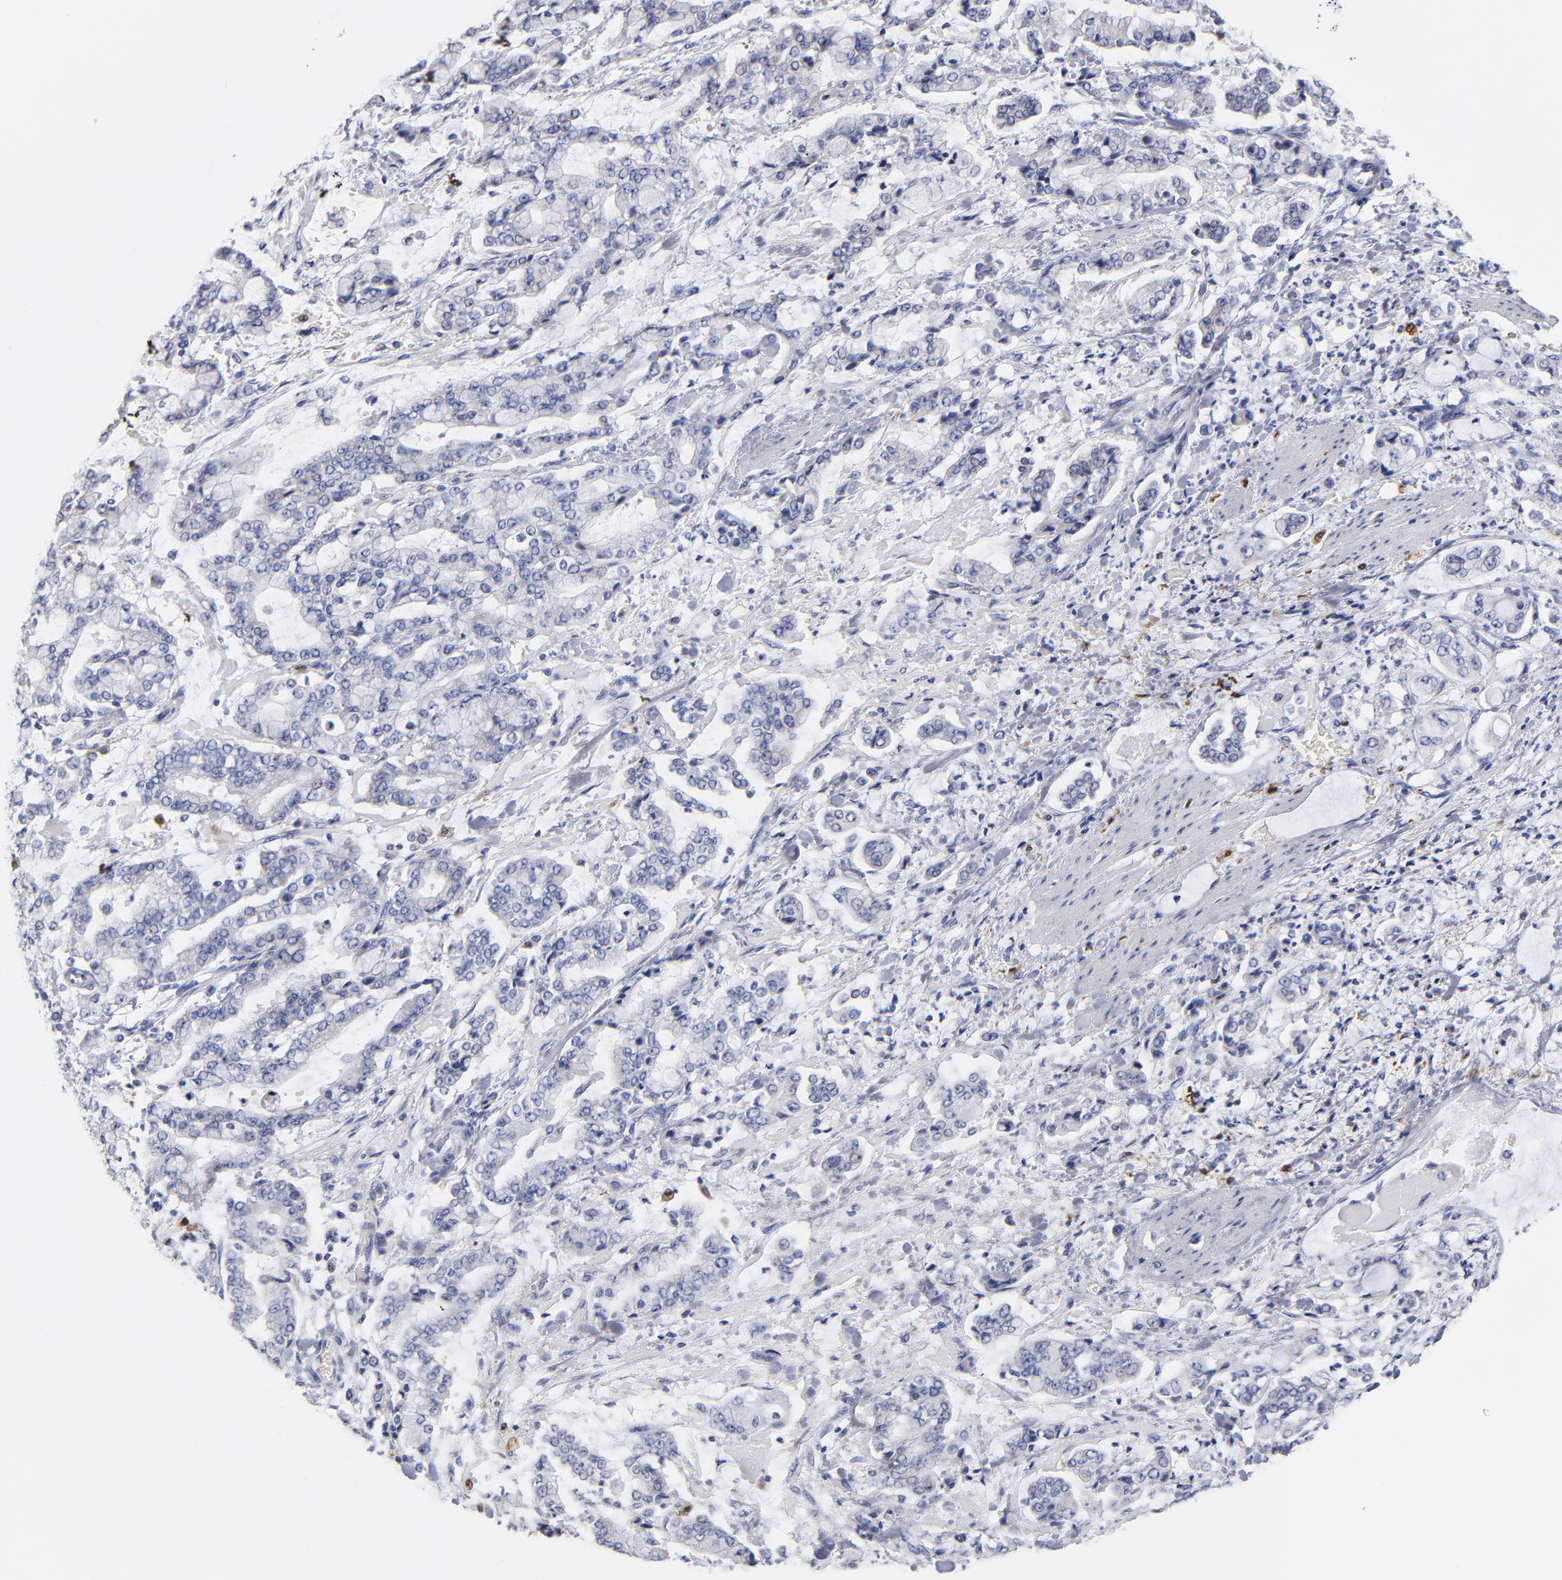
{"staining": {"intensity": "negative", "quantity": "none", "location": "none"}, "tissue": "stomach cancer", "cell_type": "Tumor cells", "image_type": "cancer", "snomed": [{"axis": "morphology", "description": "Normal tissue, NOS"}, {"axis": "morphology", "description": "Adenocarcinoma, NOS"}, {"axis": "topography", "description": "Stomach, upper"}, {"axis": "topography", "description": "Stomach"}], "caption": "A micrograph of stomach adenocarcinoma stained for a protein demonstrates no brown staining in tumor cells.", "gene": "PTP4A1", "patient": {"sex": "male", "age": 76}}